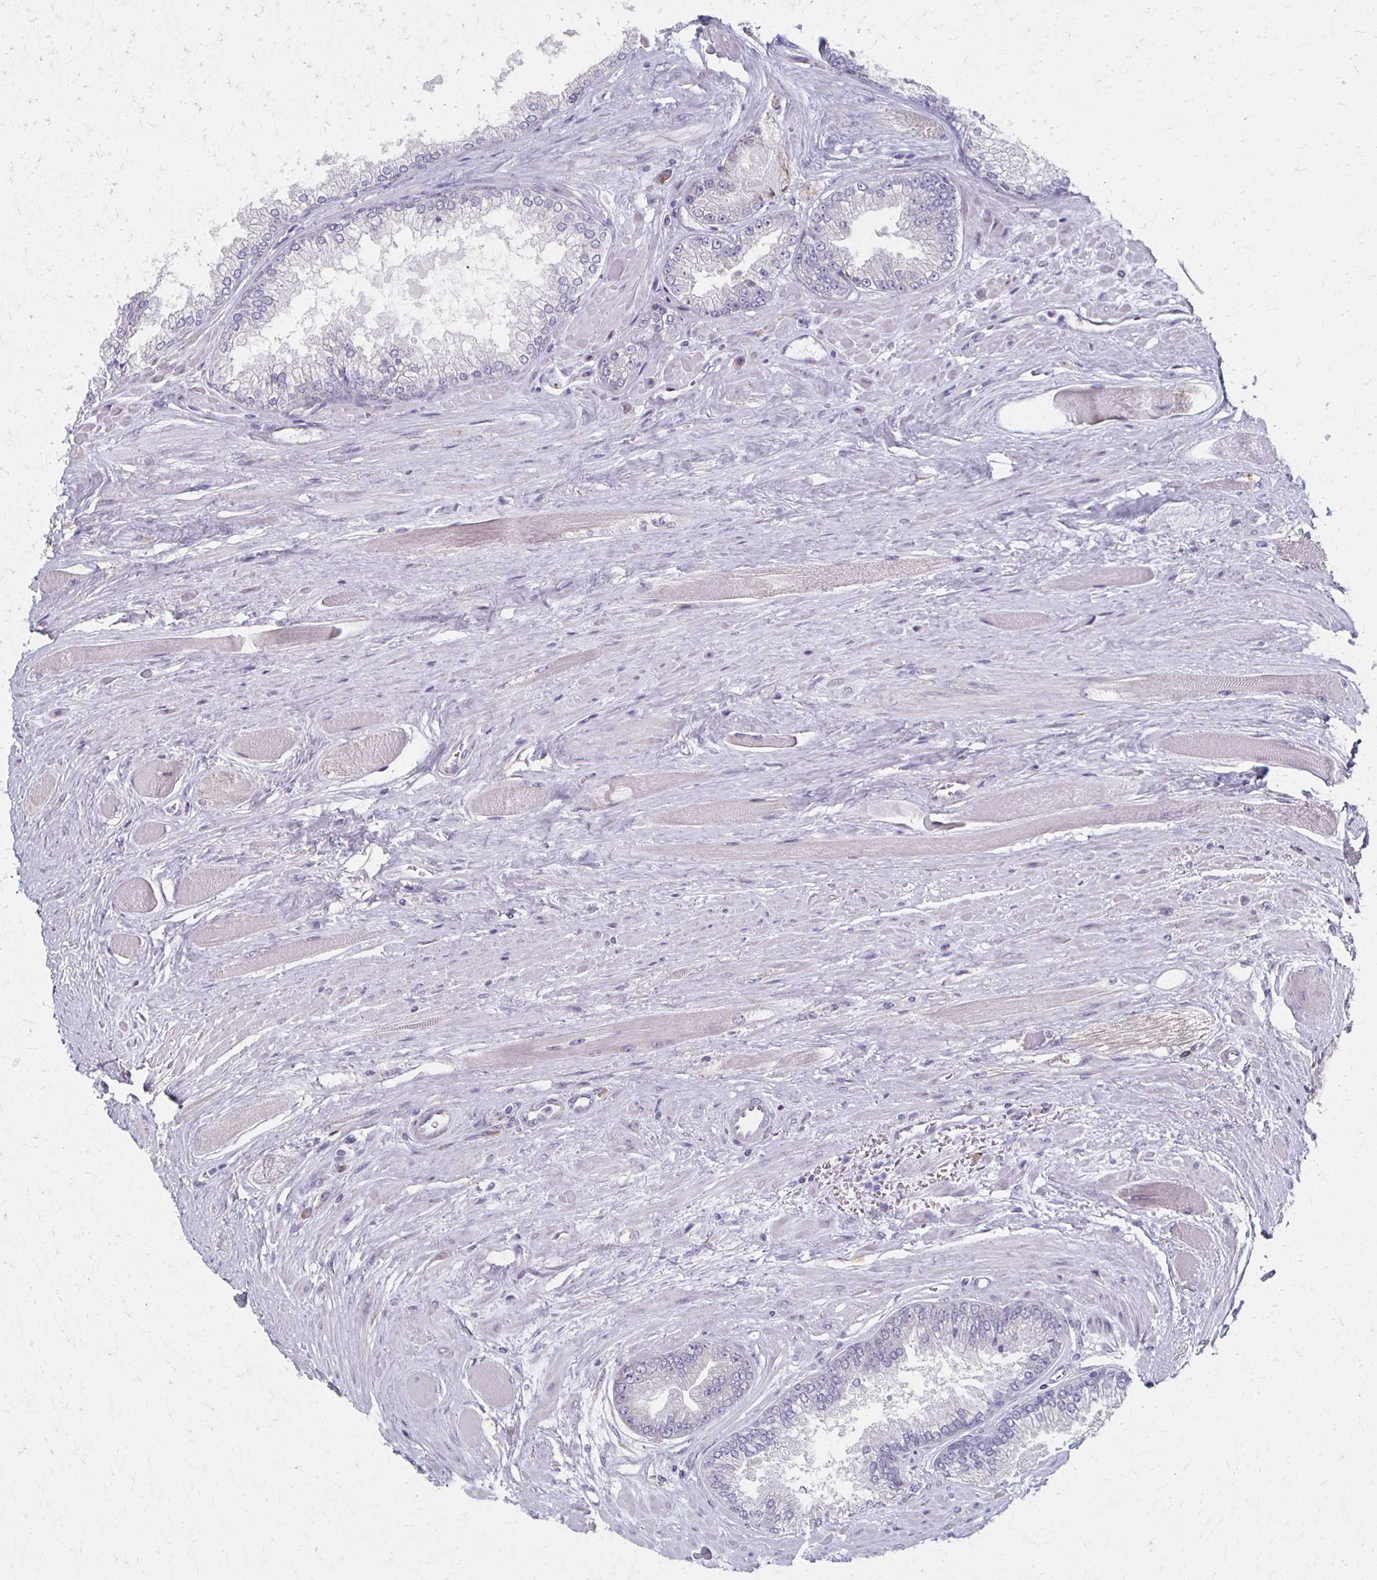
{"staining": {"intensity": "negative", "quantity": "none", "location": "none"}, "tissue": "prostate cancer", "cell_type": "Tumor cells", "image_type": "cancer", "snomed": [{"axis": "morphology", "description": "Adenocarcinoma, Low grade"}, {"axis": "topography", "description": "Prostate"}], "caption": "There is no significant positivity in tumor cells of low-grade adenocarcinoma (prostate).", "gene": "ATP1A3", "patient": {"sex": "male", "age": 67}}